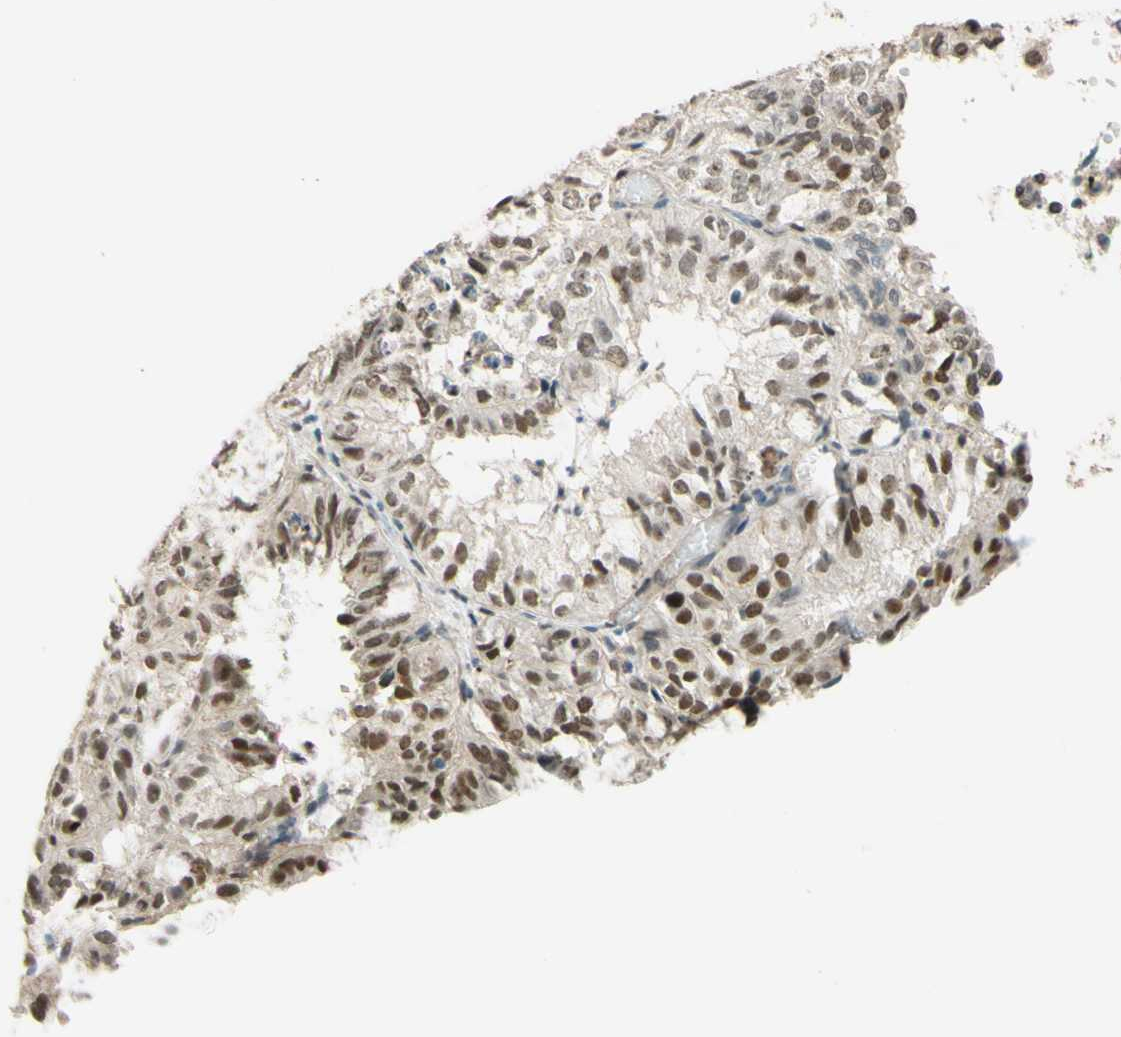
{"staining": {"intensity": "moderate", "quantity": ">75%", "location": "nuclear"}, "tissue": "endometrial cancer", "cell_type": "Tumor cells", "image_type": "cancer", "snomed": [{"axis": "morphology", "description": "Adenocarcinoma, NOS"}, {"axis": "topography", "description": "Uterus"}], "caption": "An image of human endometrial cancer stained for a protein reveals moderate nuclear brown staining in tumor cells.", "gene": "POLB", "patient": {"sex": "female", "age": 60}}